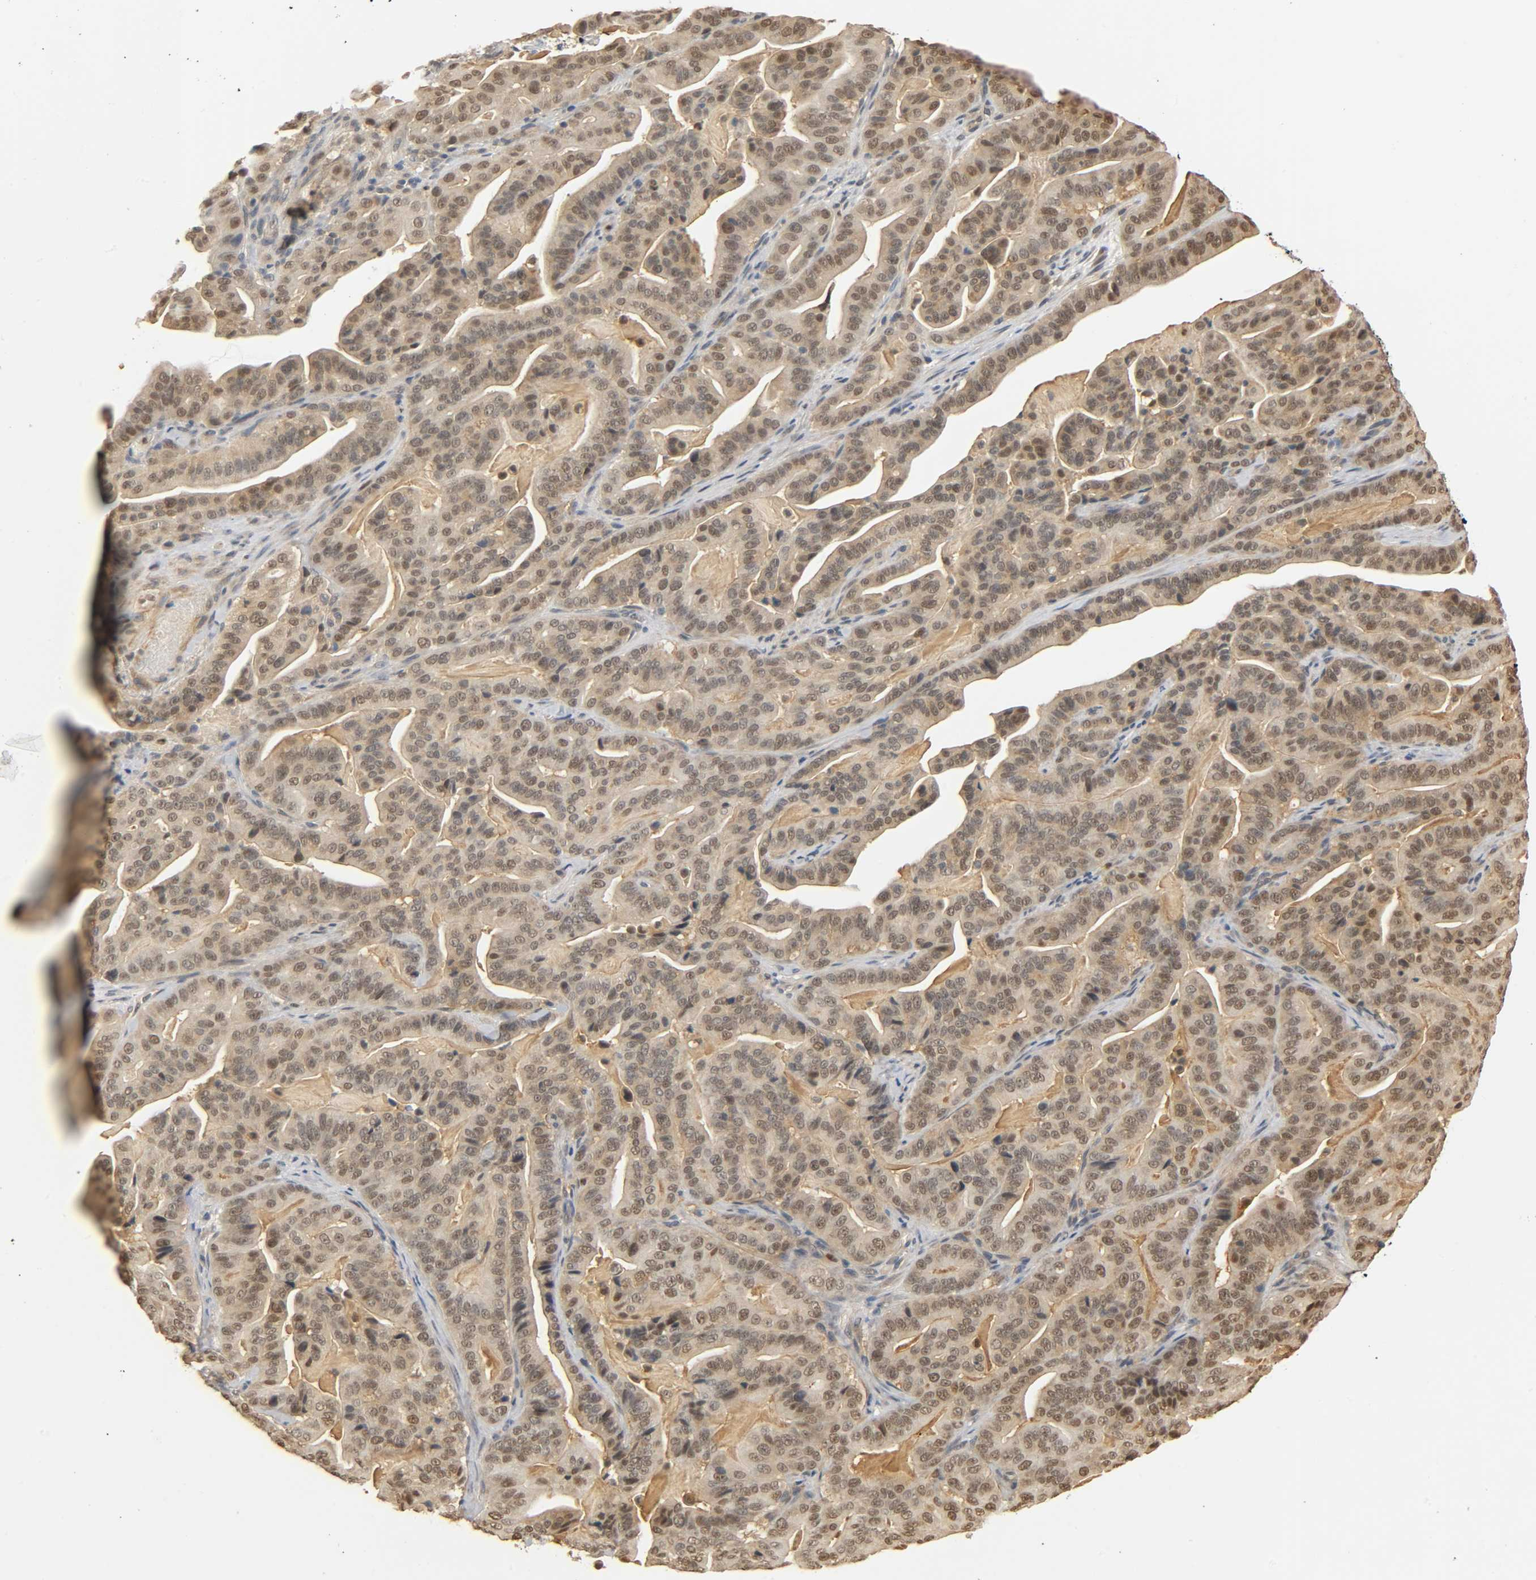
{"staining": {"intensity": "weak", "quantity": ">75%", "location": "cytoplasmic/membranous,nuclear"}, "tissue": "pancreatic cancer", "cell_type": "Tumor cells", "image_type": "cancer", "snomed": [{"axis": "morphology", "description": "Adenocarcinoma, NOS"}, {"axis": "topography", "description": "Pancreas"}], "caption": "IHC of human pancreatic adenocarcinoma demonstrates low levels of weak cytoplasmic/membranous and nuclear positivity in approximately >75% of tumor cells.", "gene": "ZFPM2", "patient": {"sex": "male", "age": 63}}